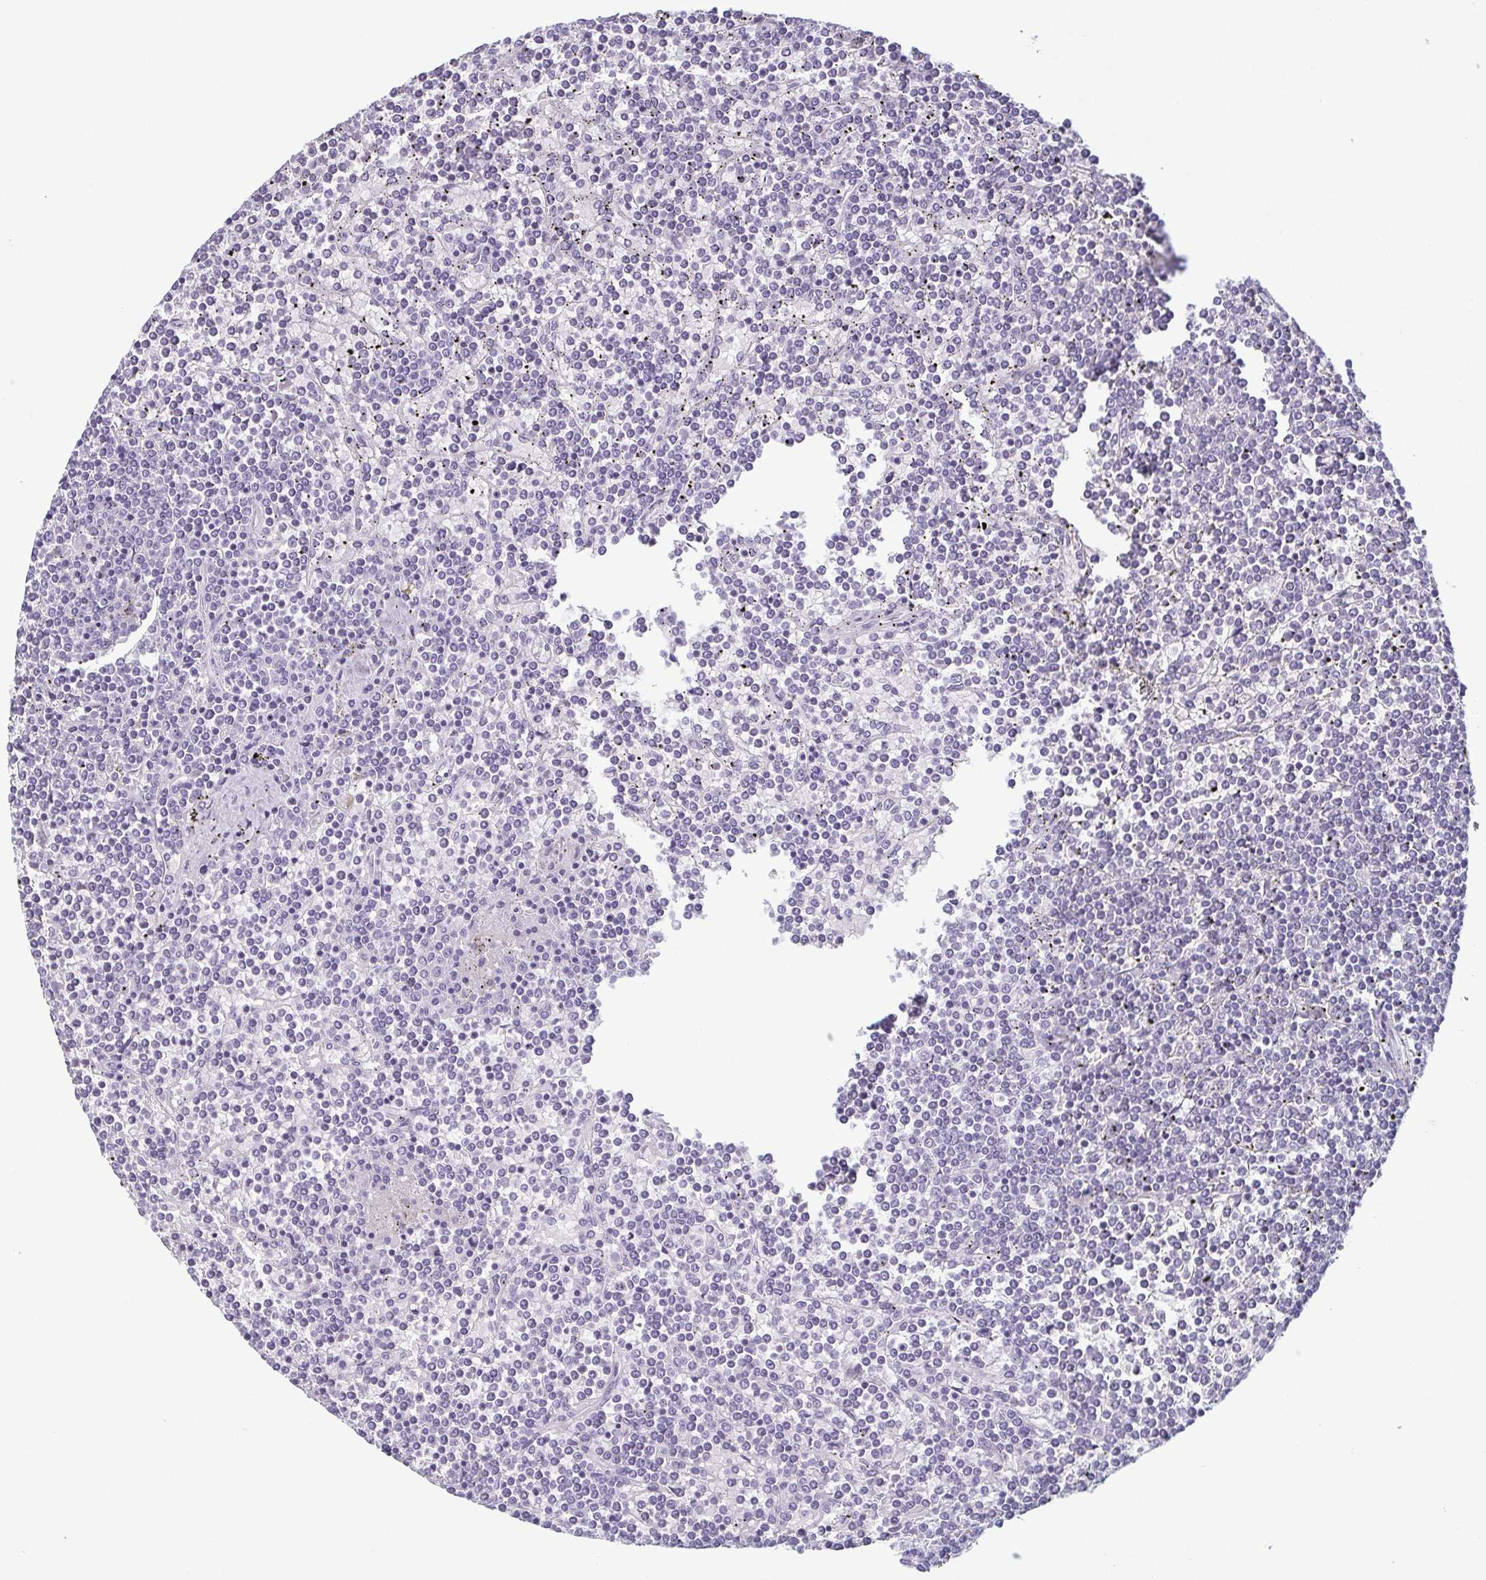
{"staining": {"intensity": "negative", "quantity": "none", "location": "none"}, "tissue": "lymphoma", "cell_type": "Tumor cells", "image_type": "cancer", "snomed": [{"axis": "morphology", "description": "Malignant lymphoma, non-Hodgkin's type, Low grade"}, {"axis": "topography", "description": "Spleen"}], "caption": "This is a image of IHC staining of lymphoma, which shows no positivity in tumor cells. (DAB (3,3'-diaminobenzidine) IHC, high magnification).", "gene": "KRT78", "patient": {"sex": "female", "age": 19}}